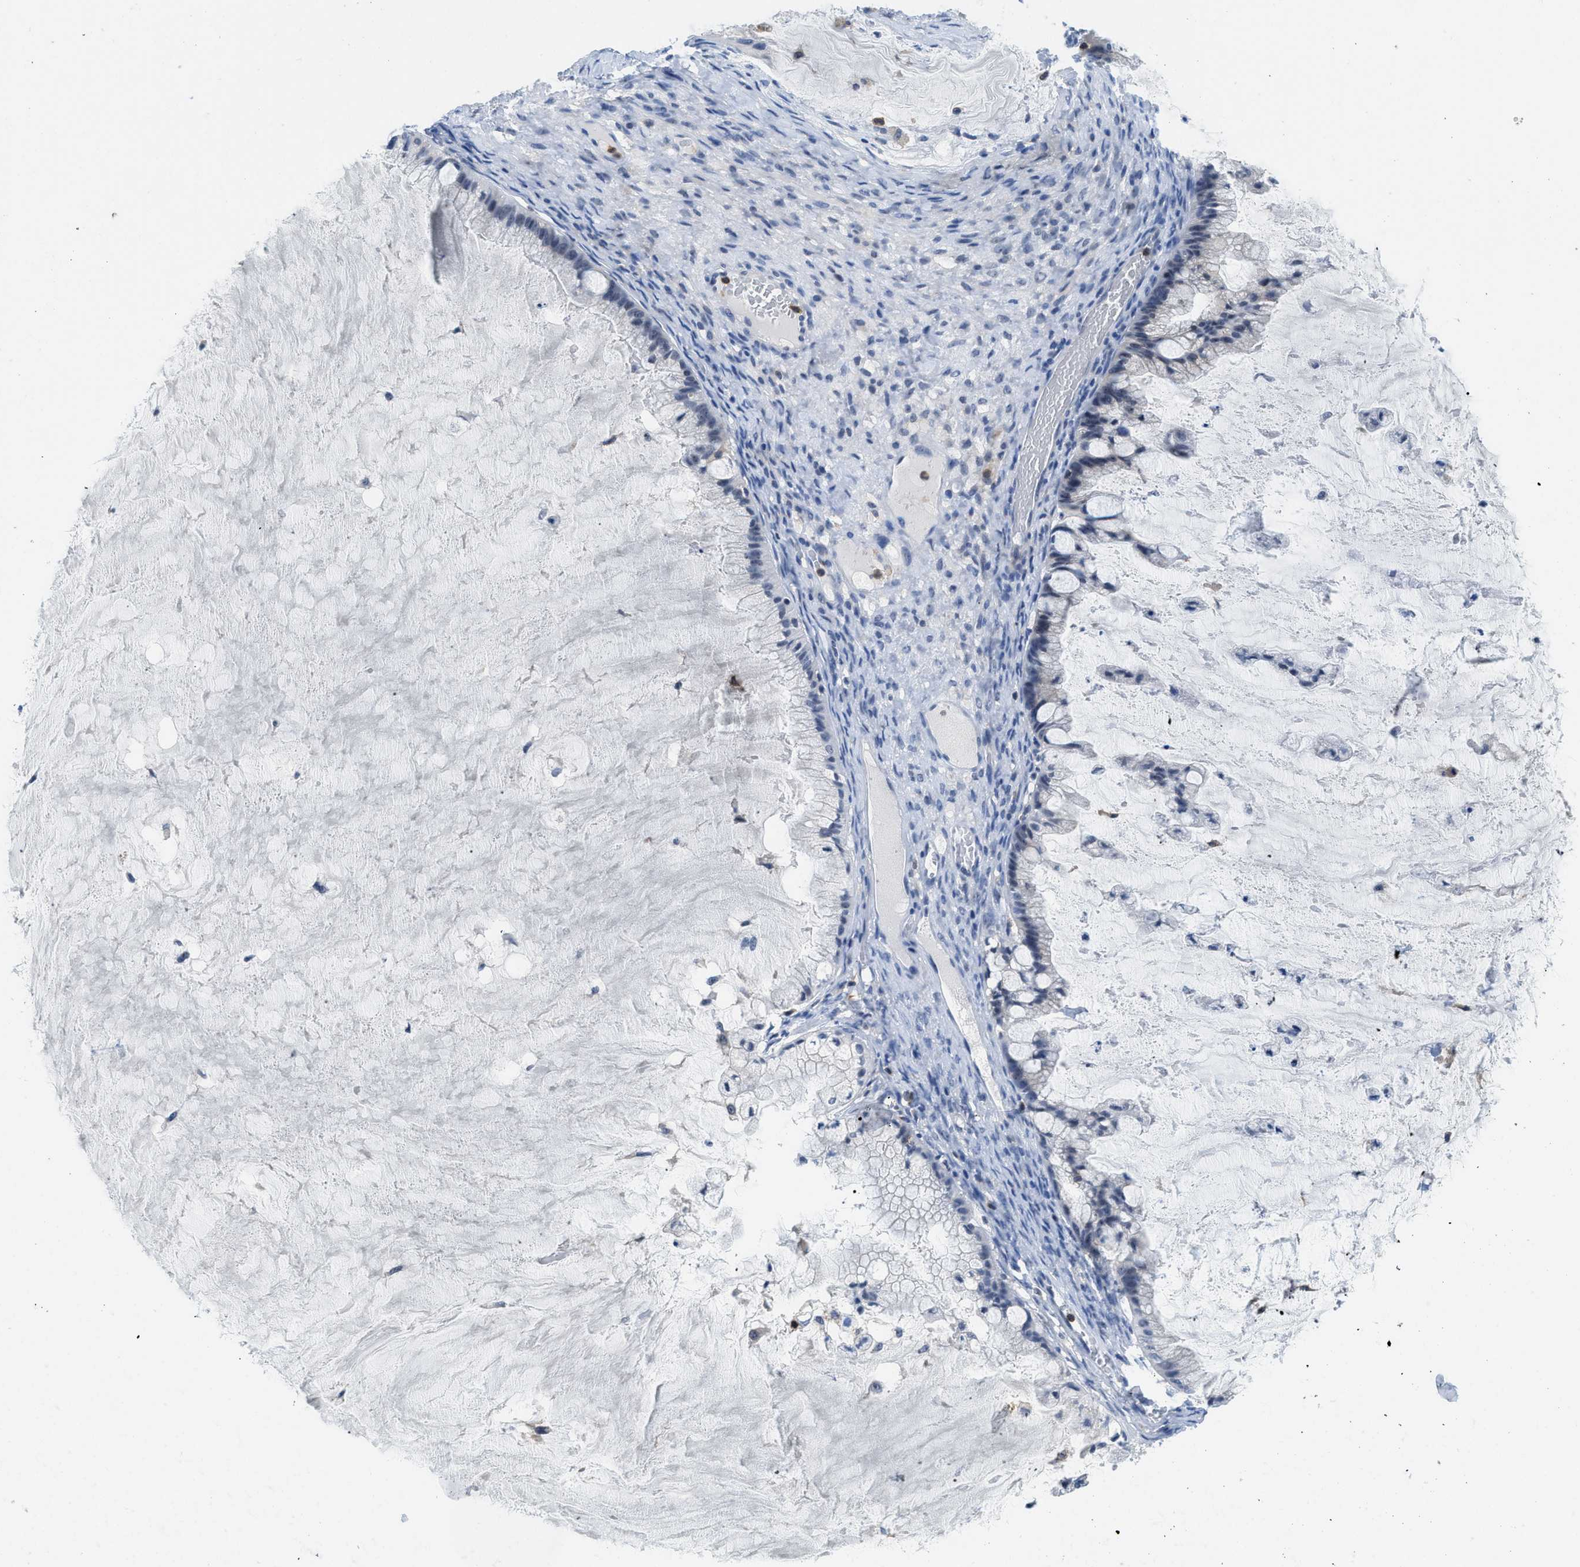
{"staining": {"intensity": "negative", "quantity": "none", "location": "none"}, "tissue": "ovarian cancer", "cell_type": "Tumor cells", "image_type": "cancer", "snomed": [{"axis": "morphology", "description": "Cystadenocarcinoma, mucinous, NOS"}, {"axis": "topography", "description": "Ovary"}], "caption": "Immunohistochemical staining of mucinous cystadenocarcinoma (ovarian) reveals no significant positivity in tumor cells.", "gene": "FAM151A", "patient": {"sex": "female", "age": 57}}